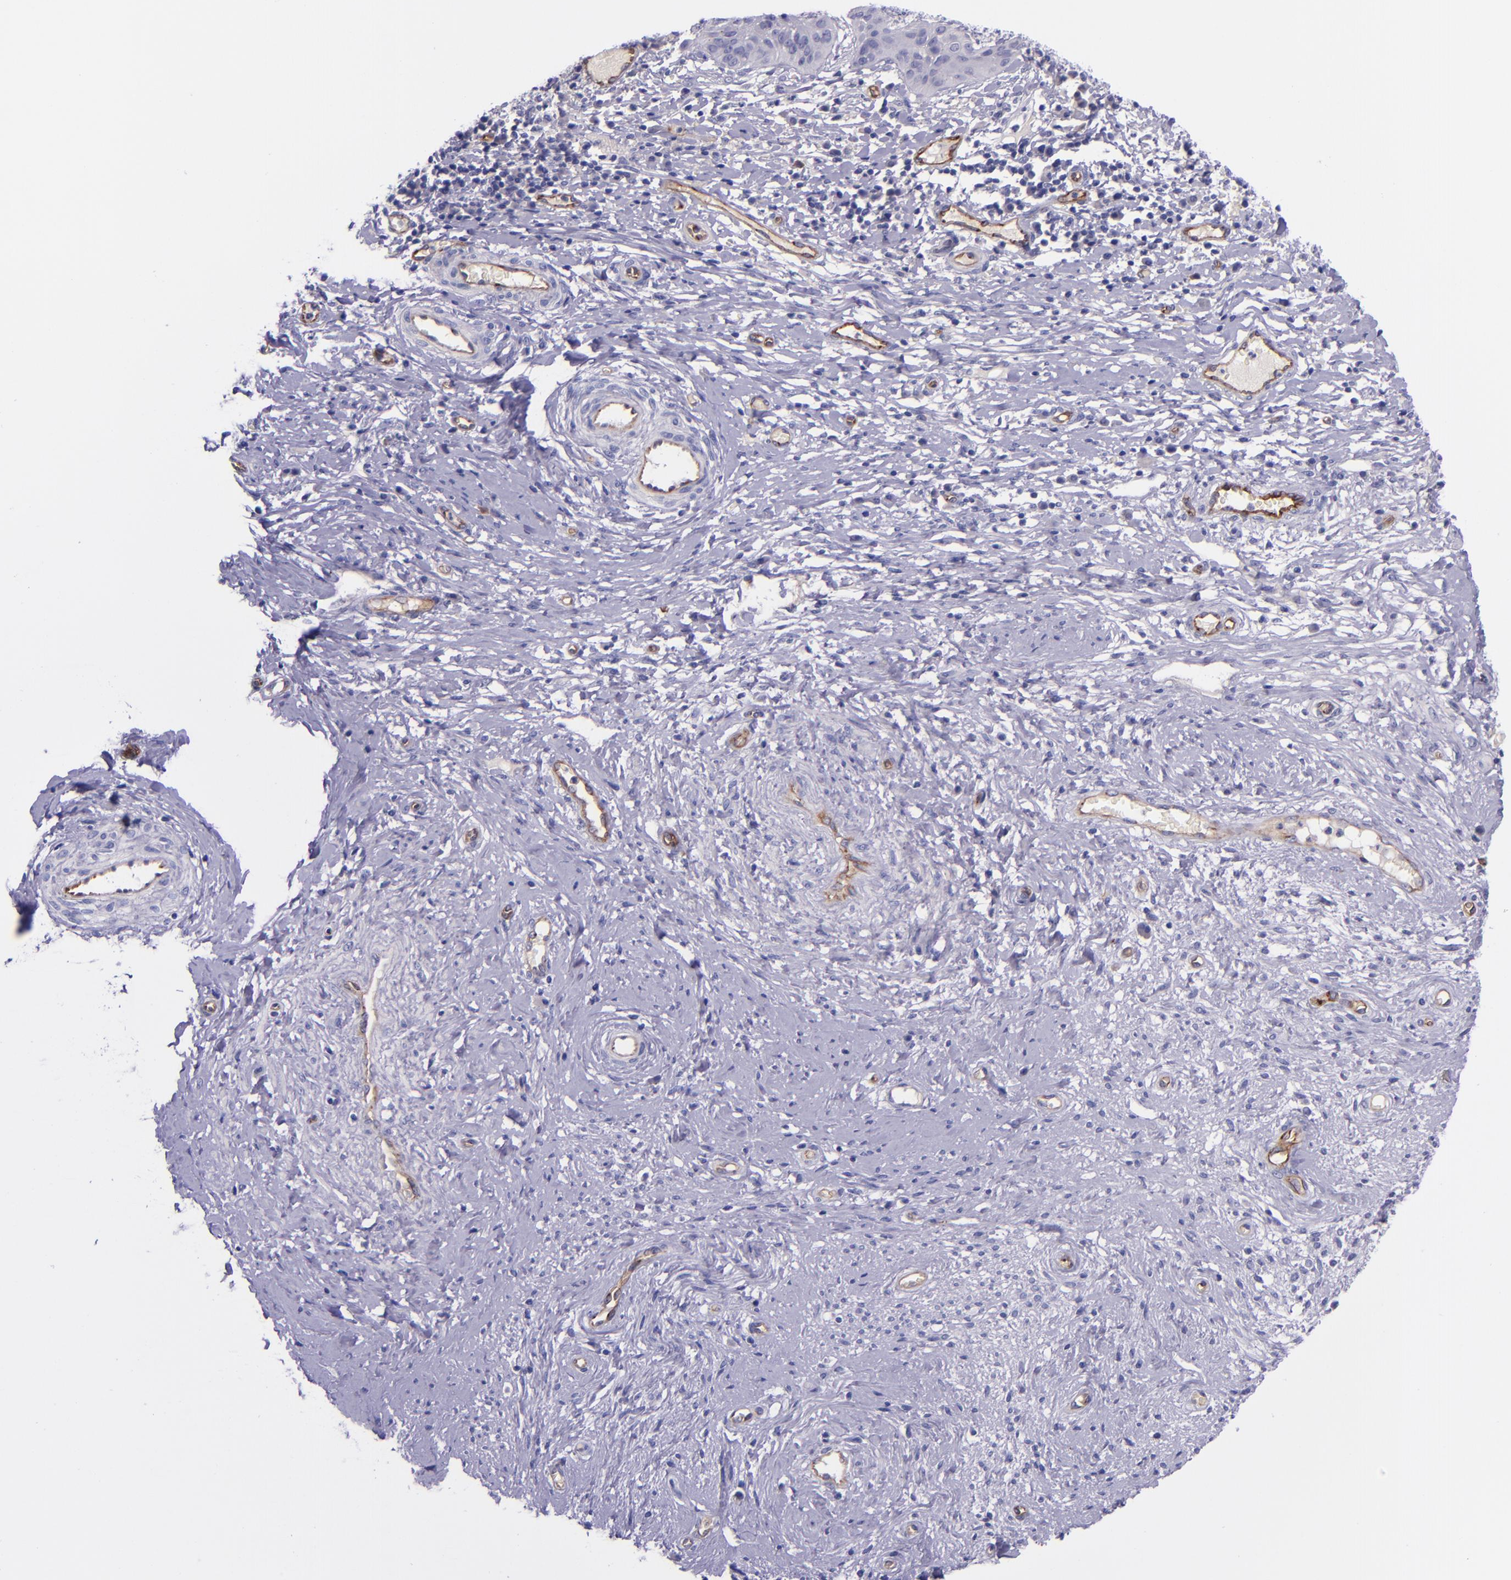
{"staining": {"intensity": "negative", "quantity": "none", "location": "none"}, "tissue": "cervical cancer", "cell_type": "Tumor cells", "image_type": "cancer", "snomed": [{"axis": "morphology", "description": "Normal tissue, NOS"}, {"axis": "morphology", "description": "Squamous cell carcinoma, NOS"}, {"axis": "topography", "description": "Cervix"}], "caption": "This micrograph is of cervical squamous cell carcinoma stained with immunohistochemistry (IHC) to label a protein in brown with the nuclei are counter-stained blue. There is no staining in tumor cells. (Immunohistochemistry, brightfield microscopy, high magnification).", "gene": "NOS3", "patient": {"sex": "female", "age": 39}}